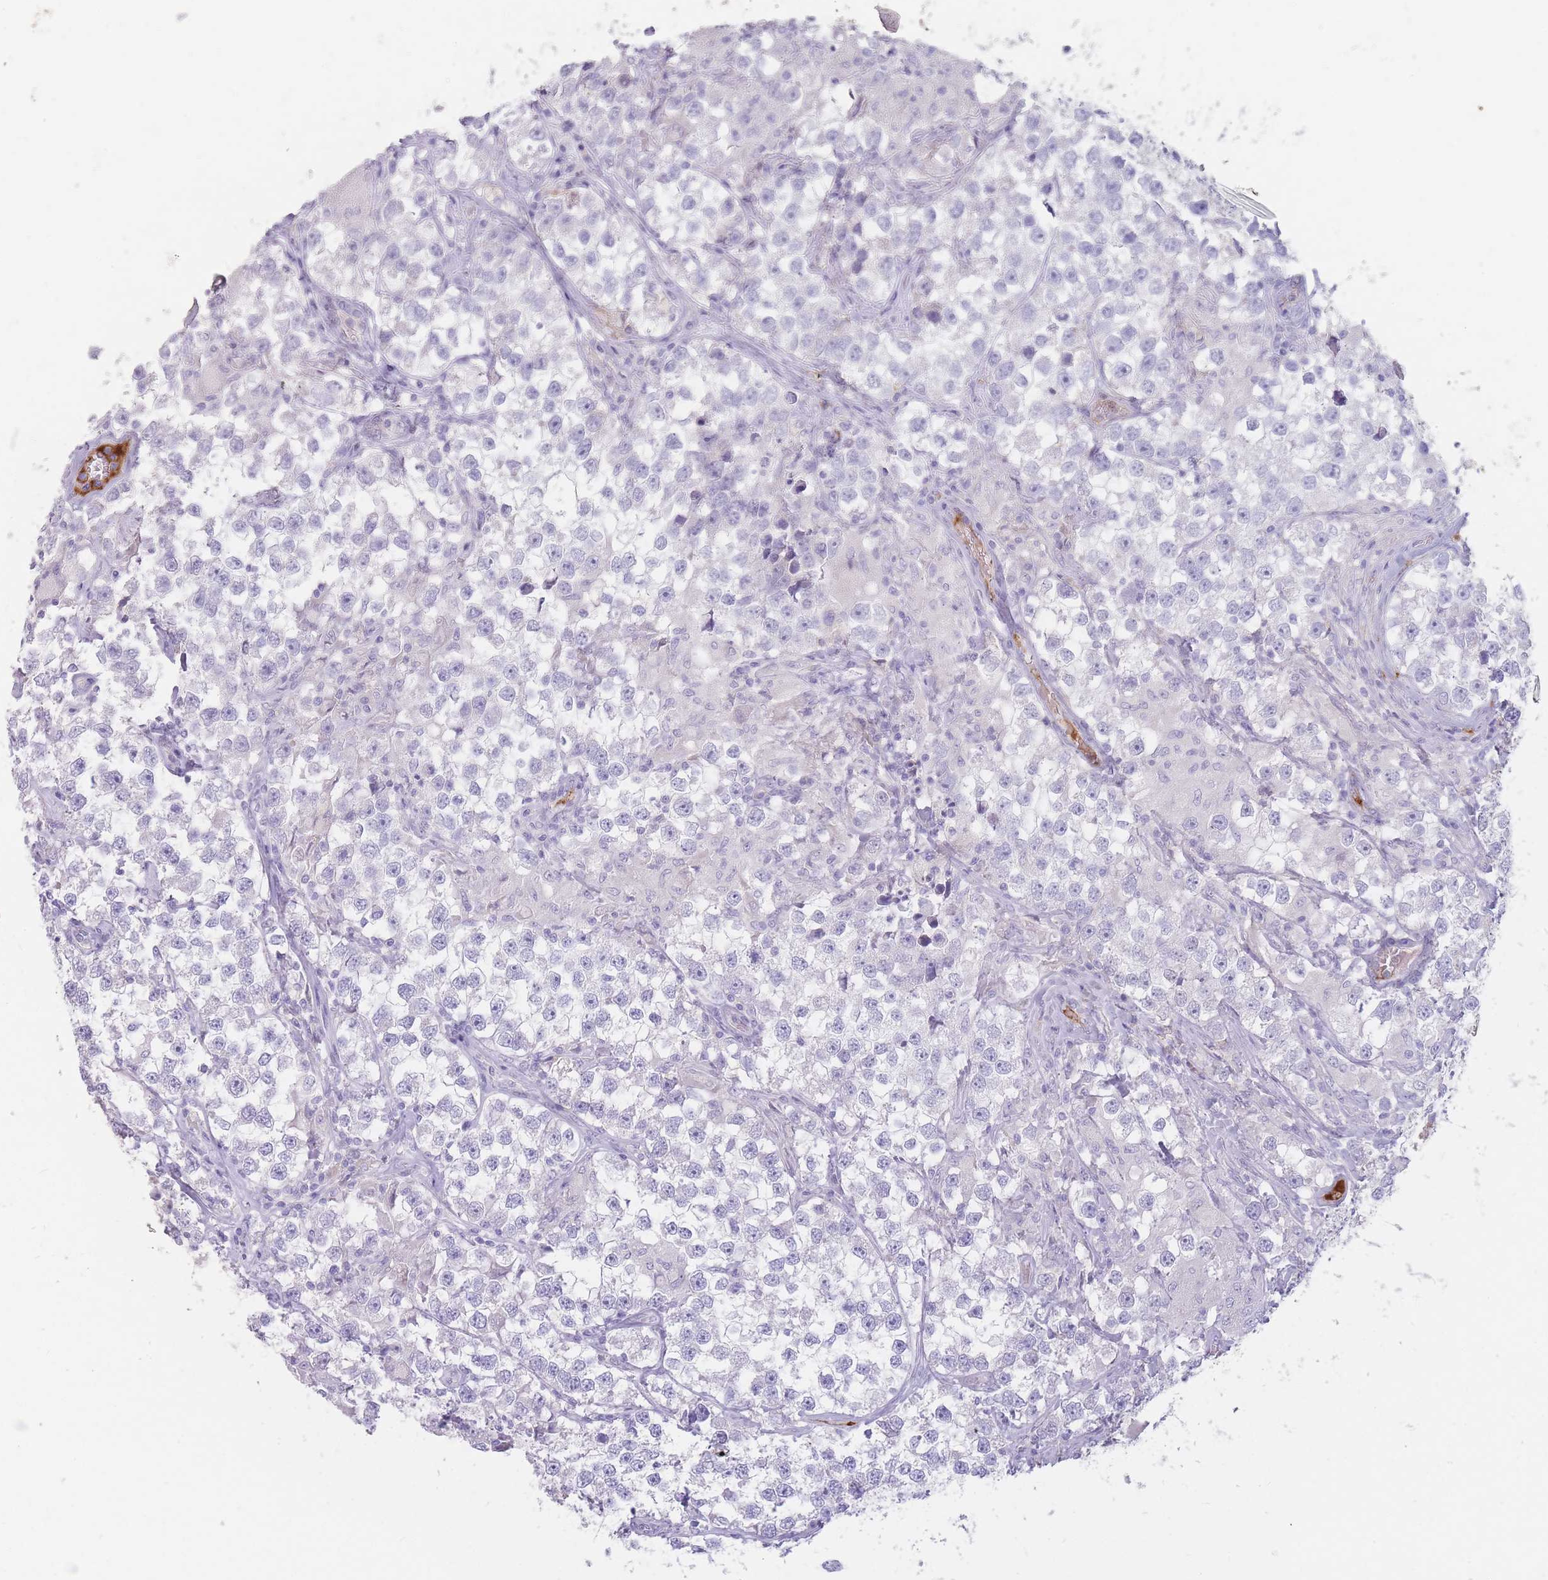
{"staining": {"intensity": "negative", "quantity": "none", "location": "none"}, "tissue": "testis cancer", "cell_type": "Tumor cells", "image_type": "cancer", "snomed": [{"axis": "morphology", "description": "Seminoma, NOS"}, {"axis": "topography", "description": "Testis"}], "caption": "DAB (3,3'-diaminobenzidine) immunohistochemical staining of seminoma (testis) reveals no significant positivity in tumor cells.", "gene": "PRG4", "patient": {"sex": "male", "age": 46}}